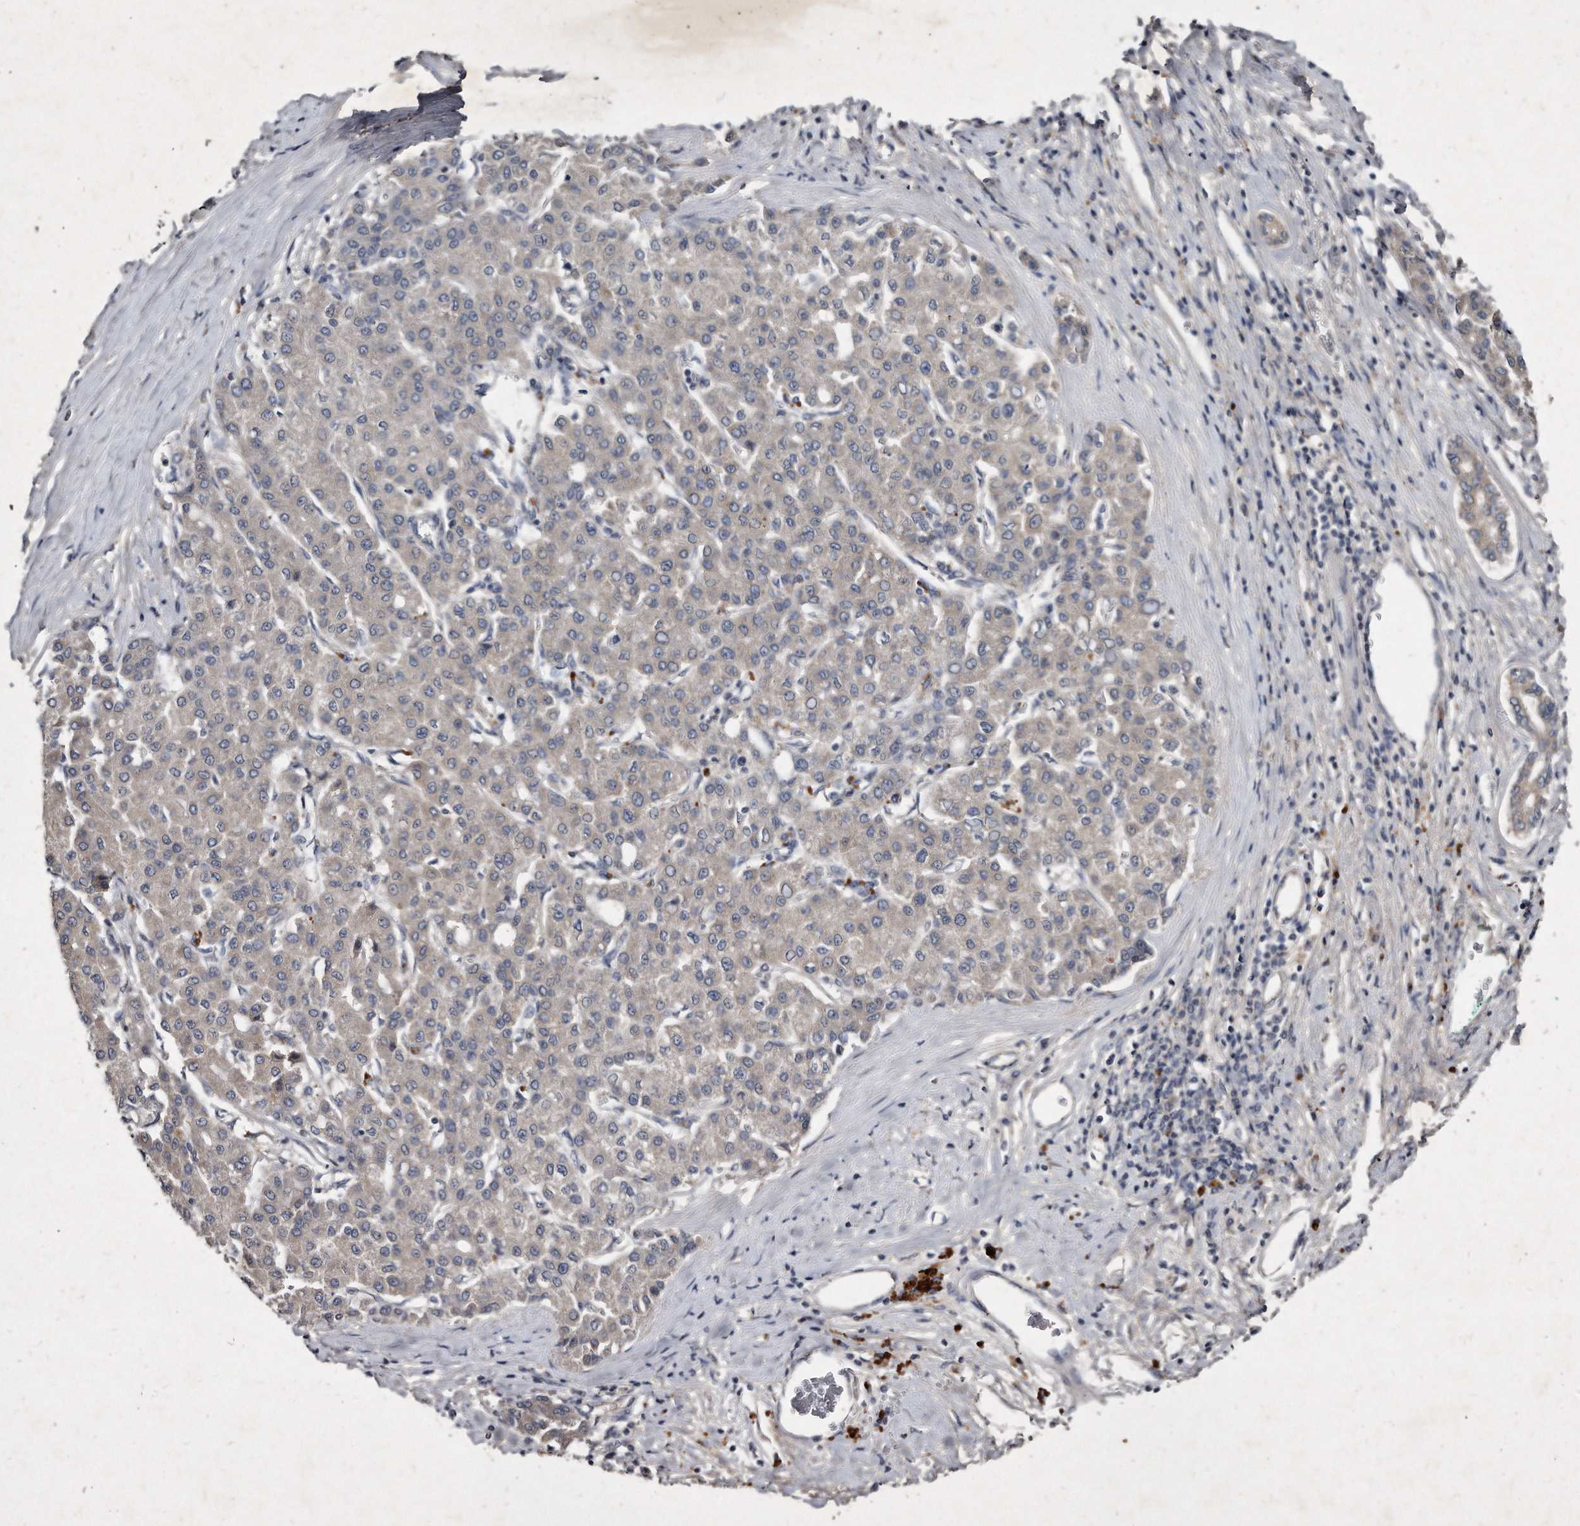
{"staining": {"intensity": "negative", "quantity": "none", "location": "none"}, "tissue": "liver cancer", "cell_type": "Tumor cells", "image_type": "cancer", "snomed": [{"axis": "morphology", "description": "Carcinoma, Hepatocellular, NOS"}, {"axis": "topography", "description": "Liver"}], "caption": "Micrograph shows no significant protein staining in tumor cells of liver hepatocellular carcinoma.", "gene": "KLHDC3", "patient": {"sex": "male", "age": 65}}